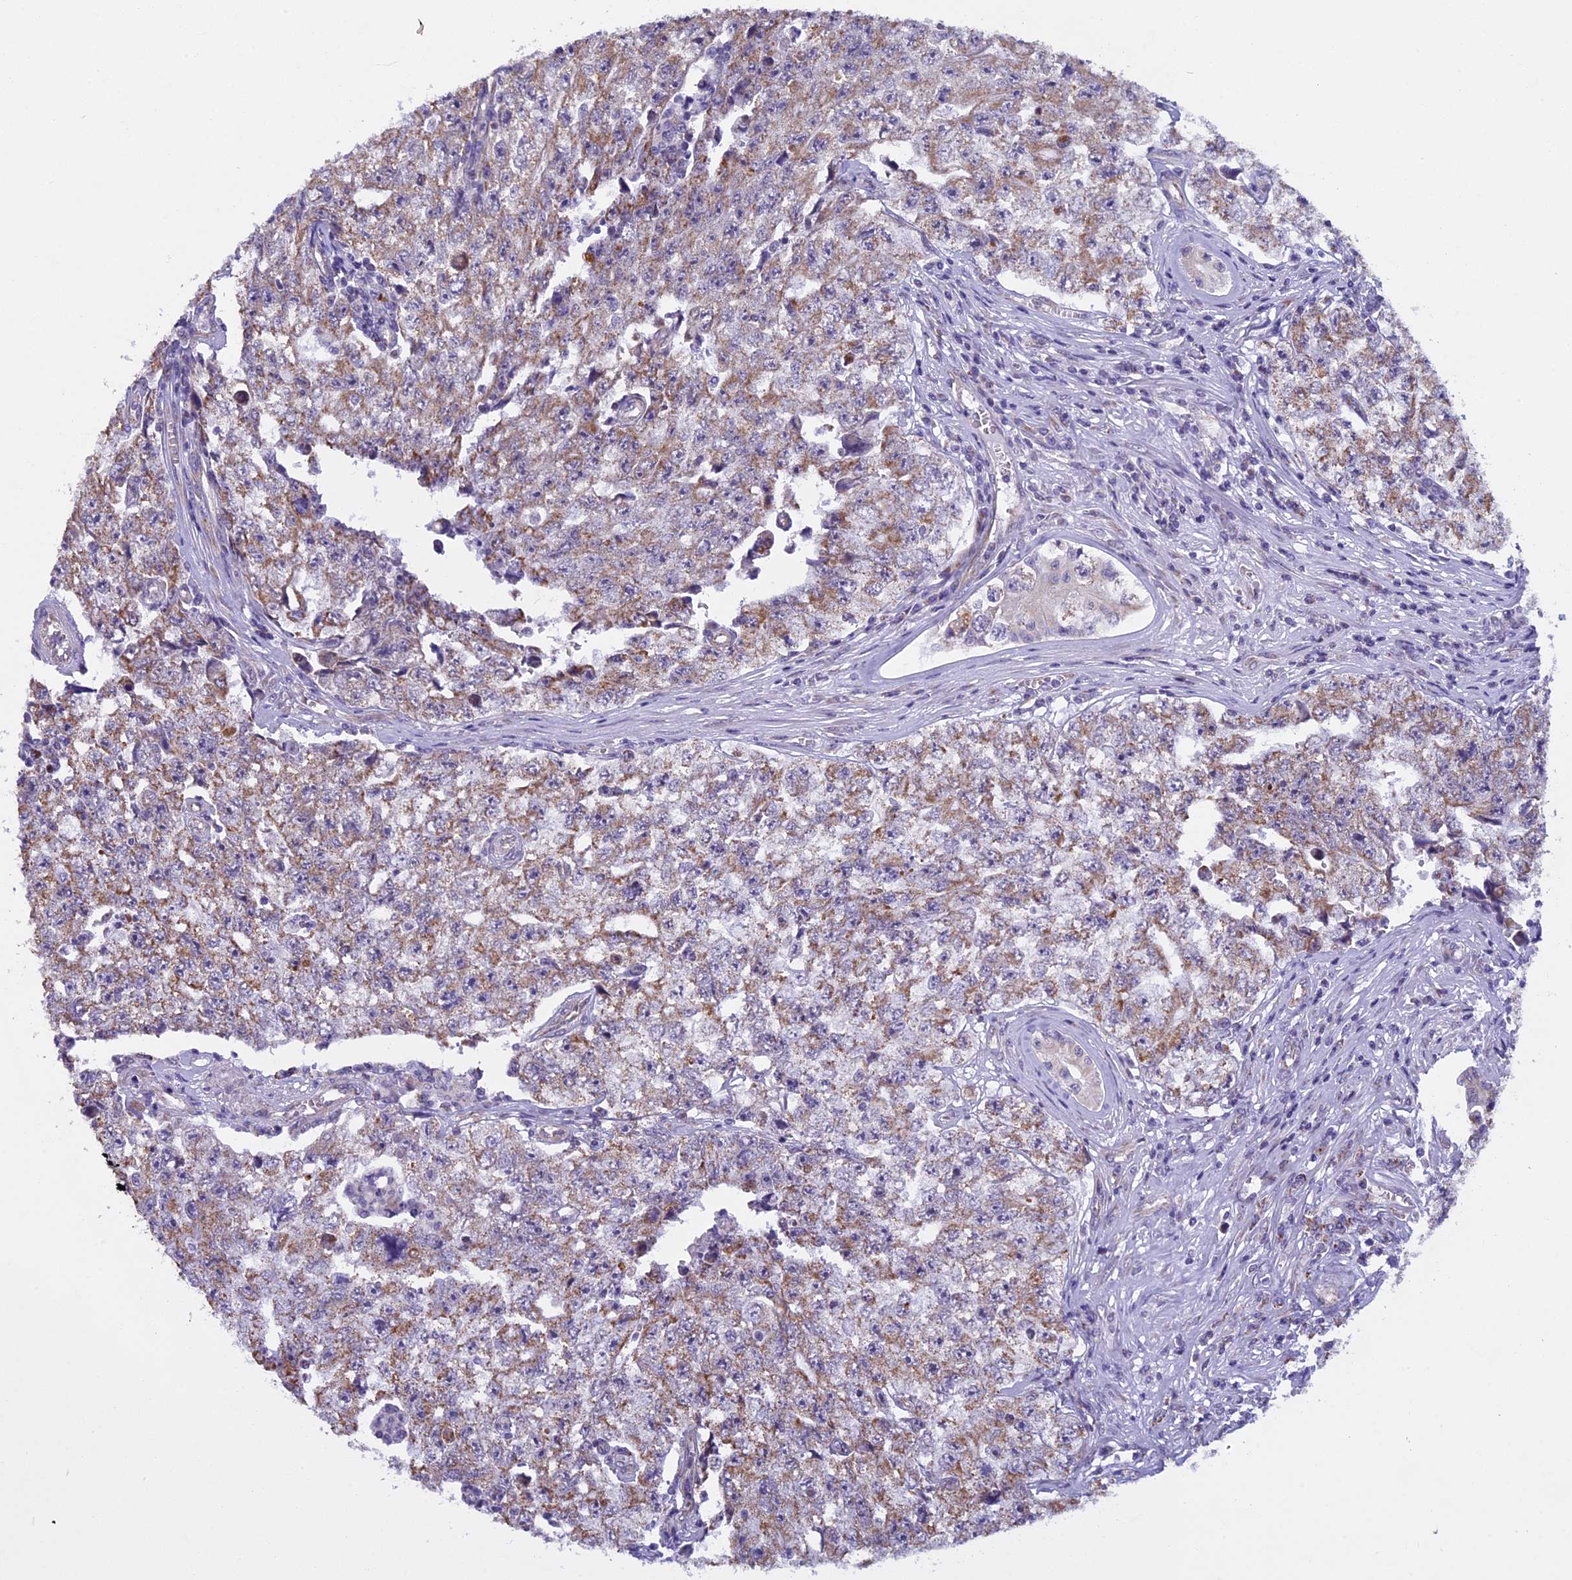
{"staining": {"intensity": "moderate", "quantity": ">75%", "location": "cytoplasmic/membranous"}, "tissue": "testis cancer", "cell_type": "Tumor cells", "image_type": "cancer", "snomed": [{"axis": "morphology", "description": "Carcinoma, Embryonal, NOS"}, {"axis": "topography", "description": "Testis"}], "caption": "IHC of human testis cancer (embryonal carcinoma) exhibits medium levels of moderate cytoplasmic/membranous positivity in approximately >75% of tumor cells. Nuclei are stained in blue.", "gene": "ZNF317", "patient": {"sex": "male", "age": 17}}